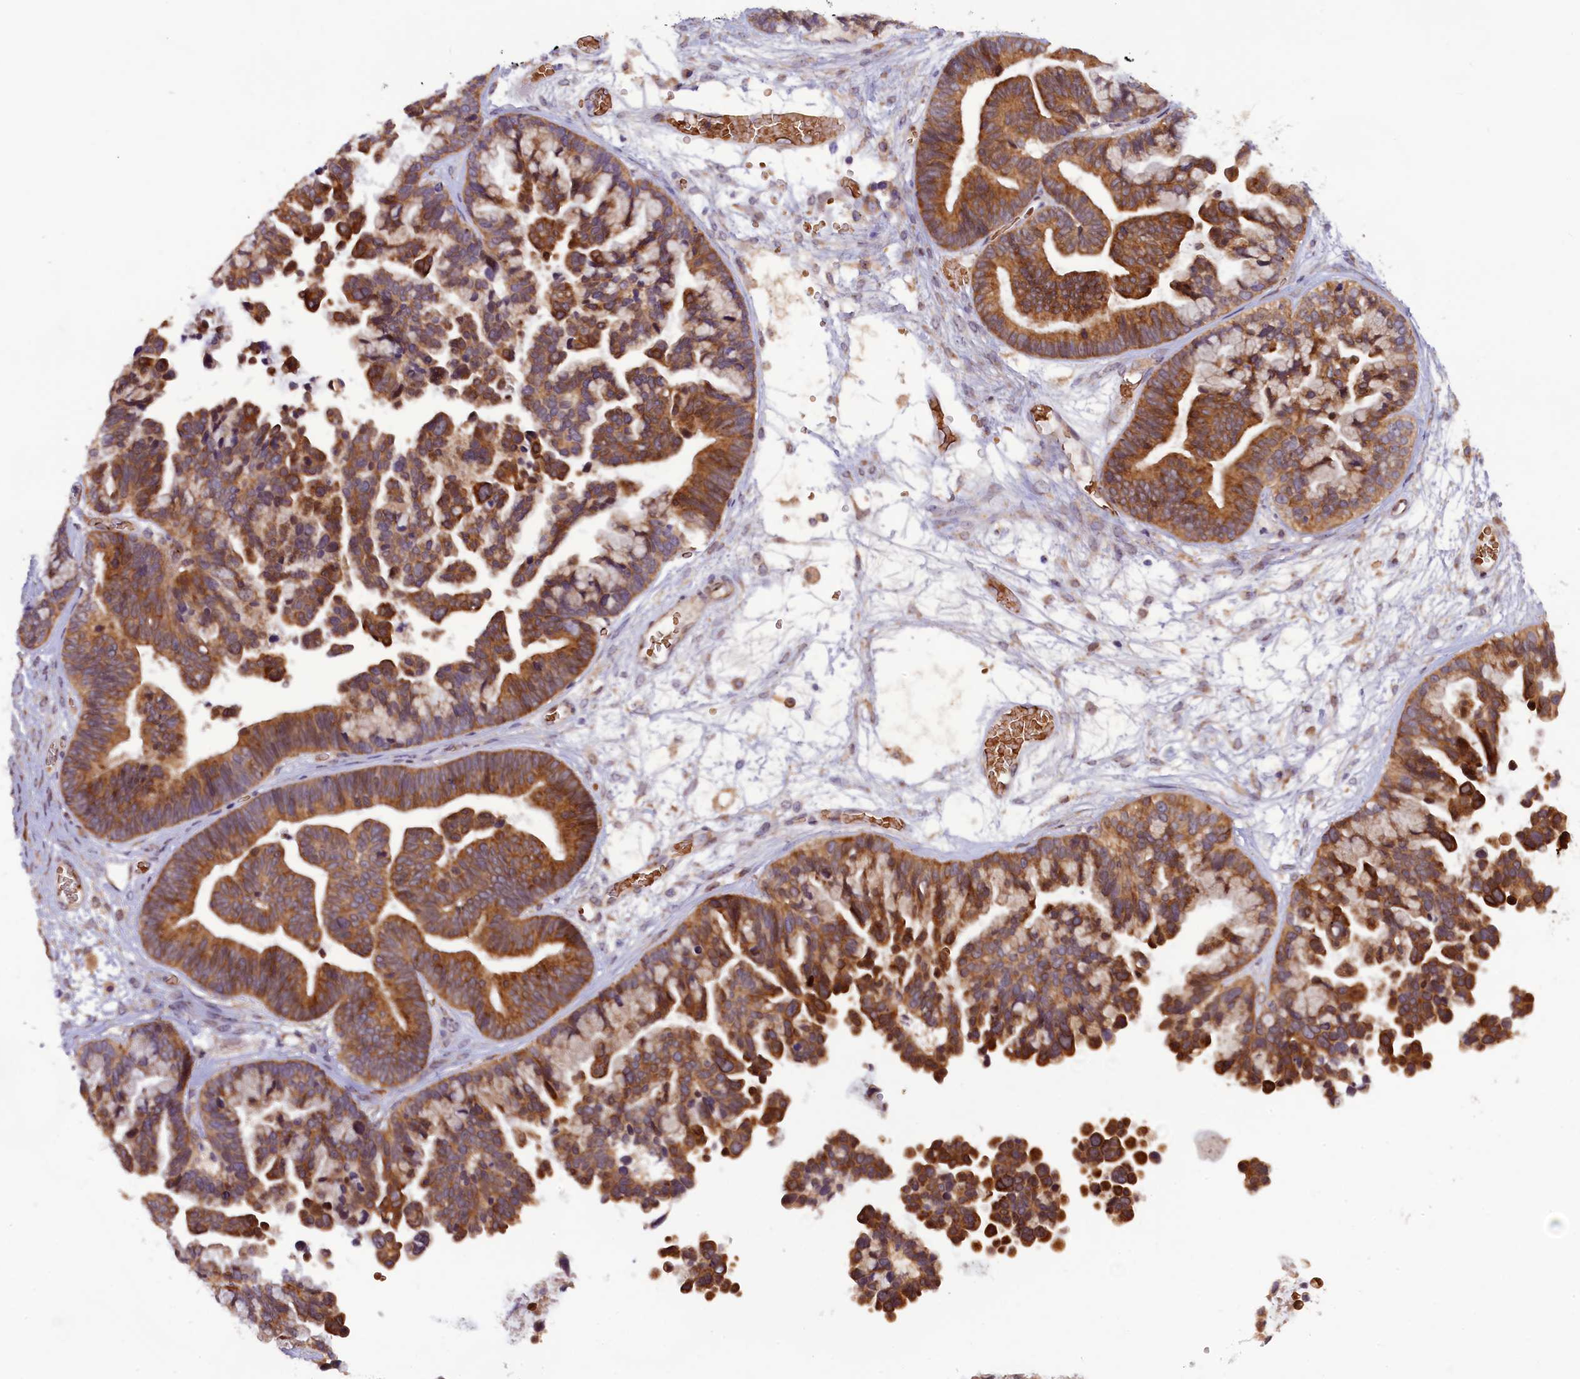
{"staining": {"intensity": "moderate", "quantity": ">75%", "location": "cytoplasmic/membranous"}, "tissue": "ovarian cancer", "cell_type": "Tumor cells", "image_type": "cancer", "snomed": [{"axis": "morphology", "description": "Cystadenocarcinoma, serous, NOS"}, {"axis": "topography", "description": "Ovary"}], "caption": "An immunohistochemistry (IHC) histopathology image of tumor tissue is shown. Protein staining in brown highlights moderate cytoplasmic/membranous positivity in ovarian serous cystadenocarcinoma within tumor cells. (DAB = brown stain, brightfield microscopy at high magnification).", "gene": "CCDC9B", "patient": {"sex": "female", "age": 56}}